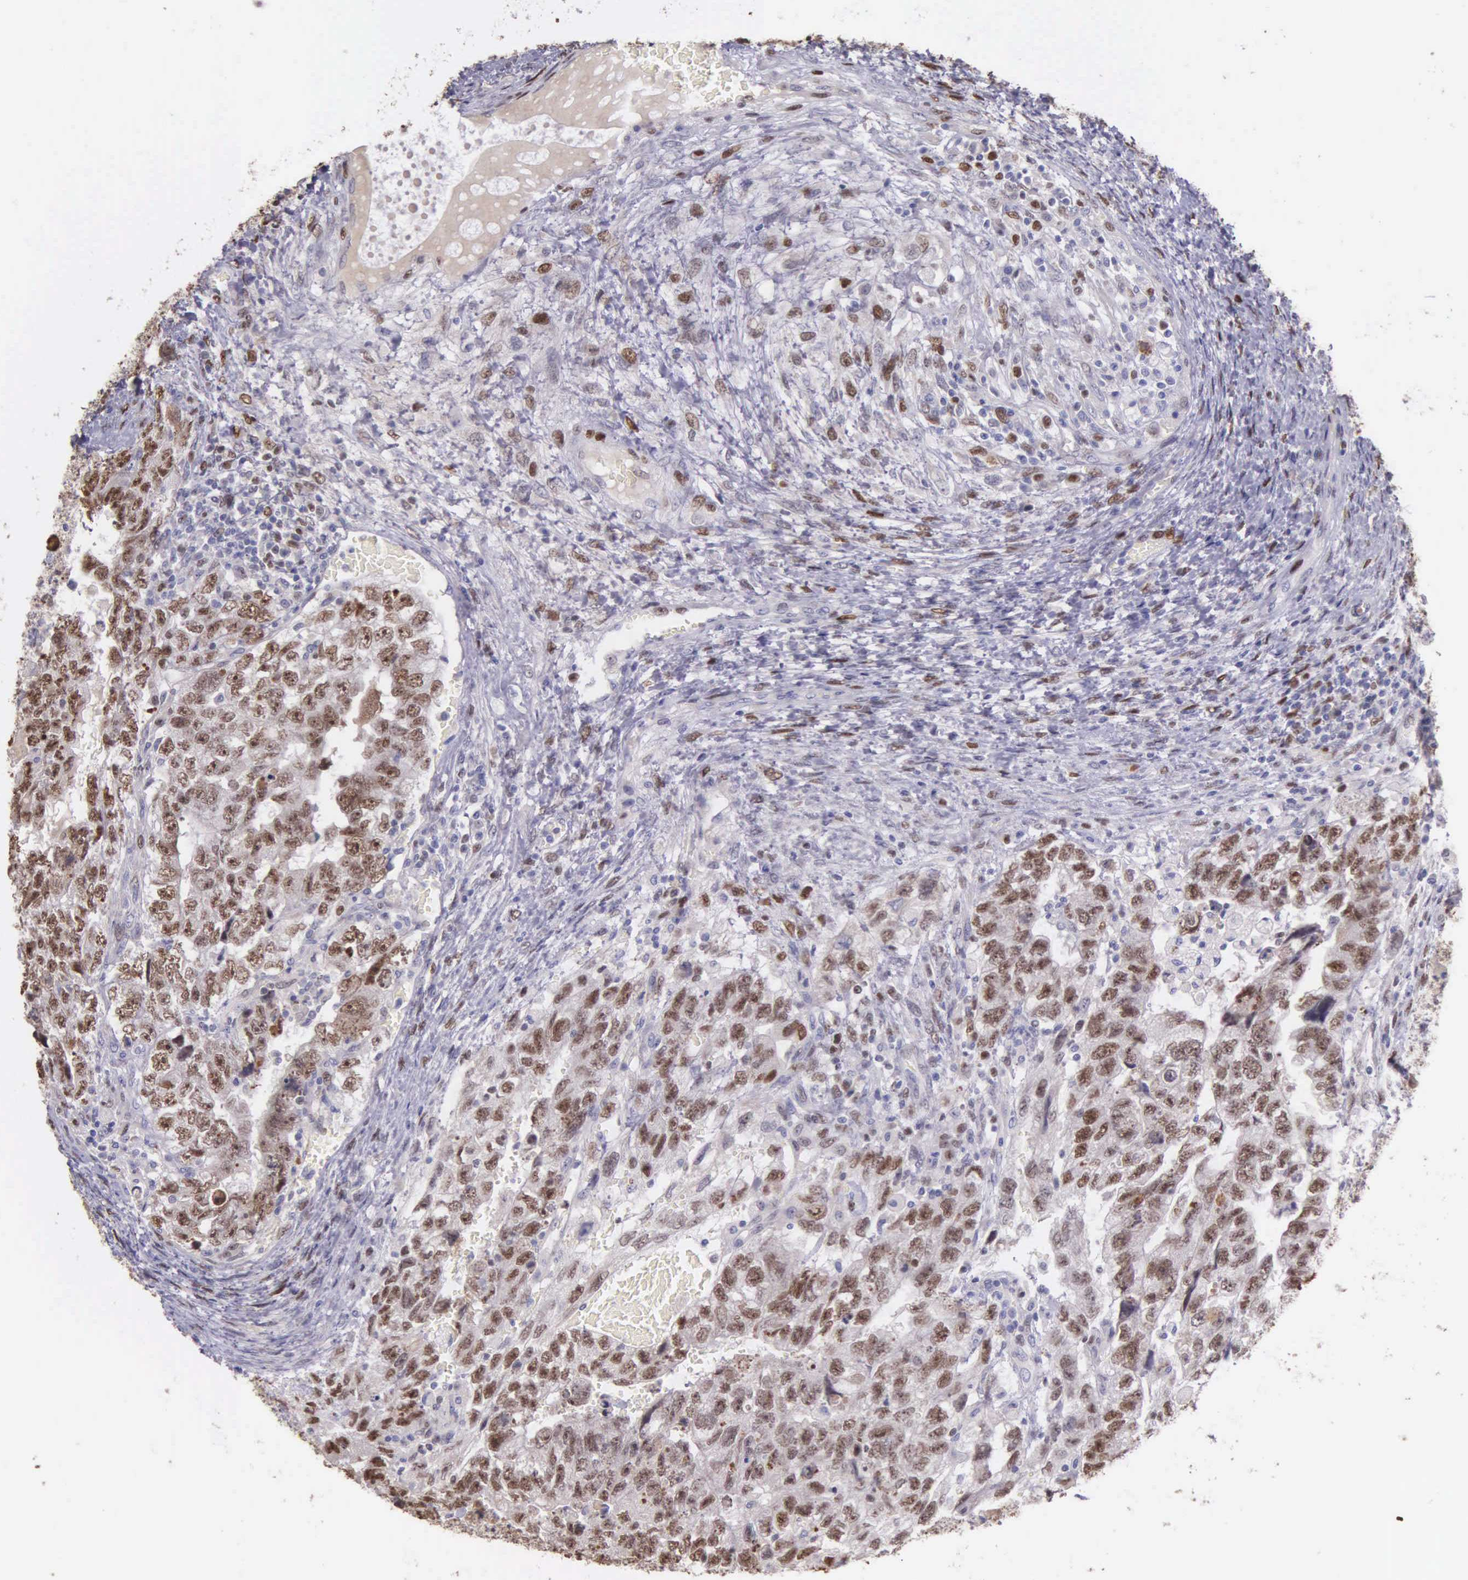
{"staining": {"intensity": "strong", "quantity": "25%-75%", "location": "nuclear"}, "tissue": "testis cancer", "cell_type": "Tumor cells", "image_type": "cancer", "snomed": [{"axis": "morphology", "description": "Carcinoma, Embryonal, NOS"}, {"axis": "topography", "description": "Testis"}], "caption": "Testis embryonal carcinoma stained with DAB (3,3'-diaminobenzidine) IHC shows high levels of strong nuclear expression in about 25%-75% of tumor cells.", "gene": "MCM5", "patient": {"sex": "male", "age": 36}}